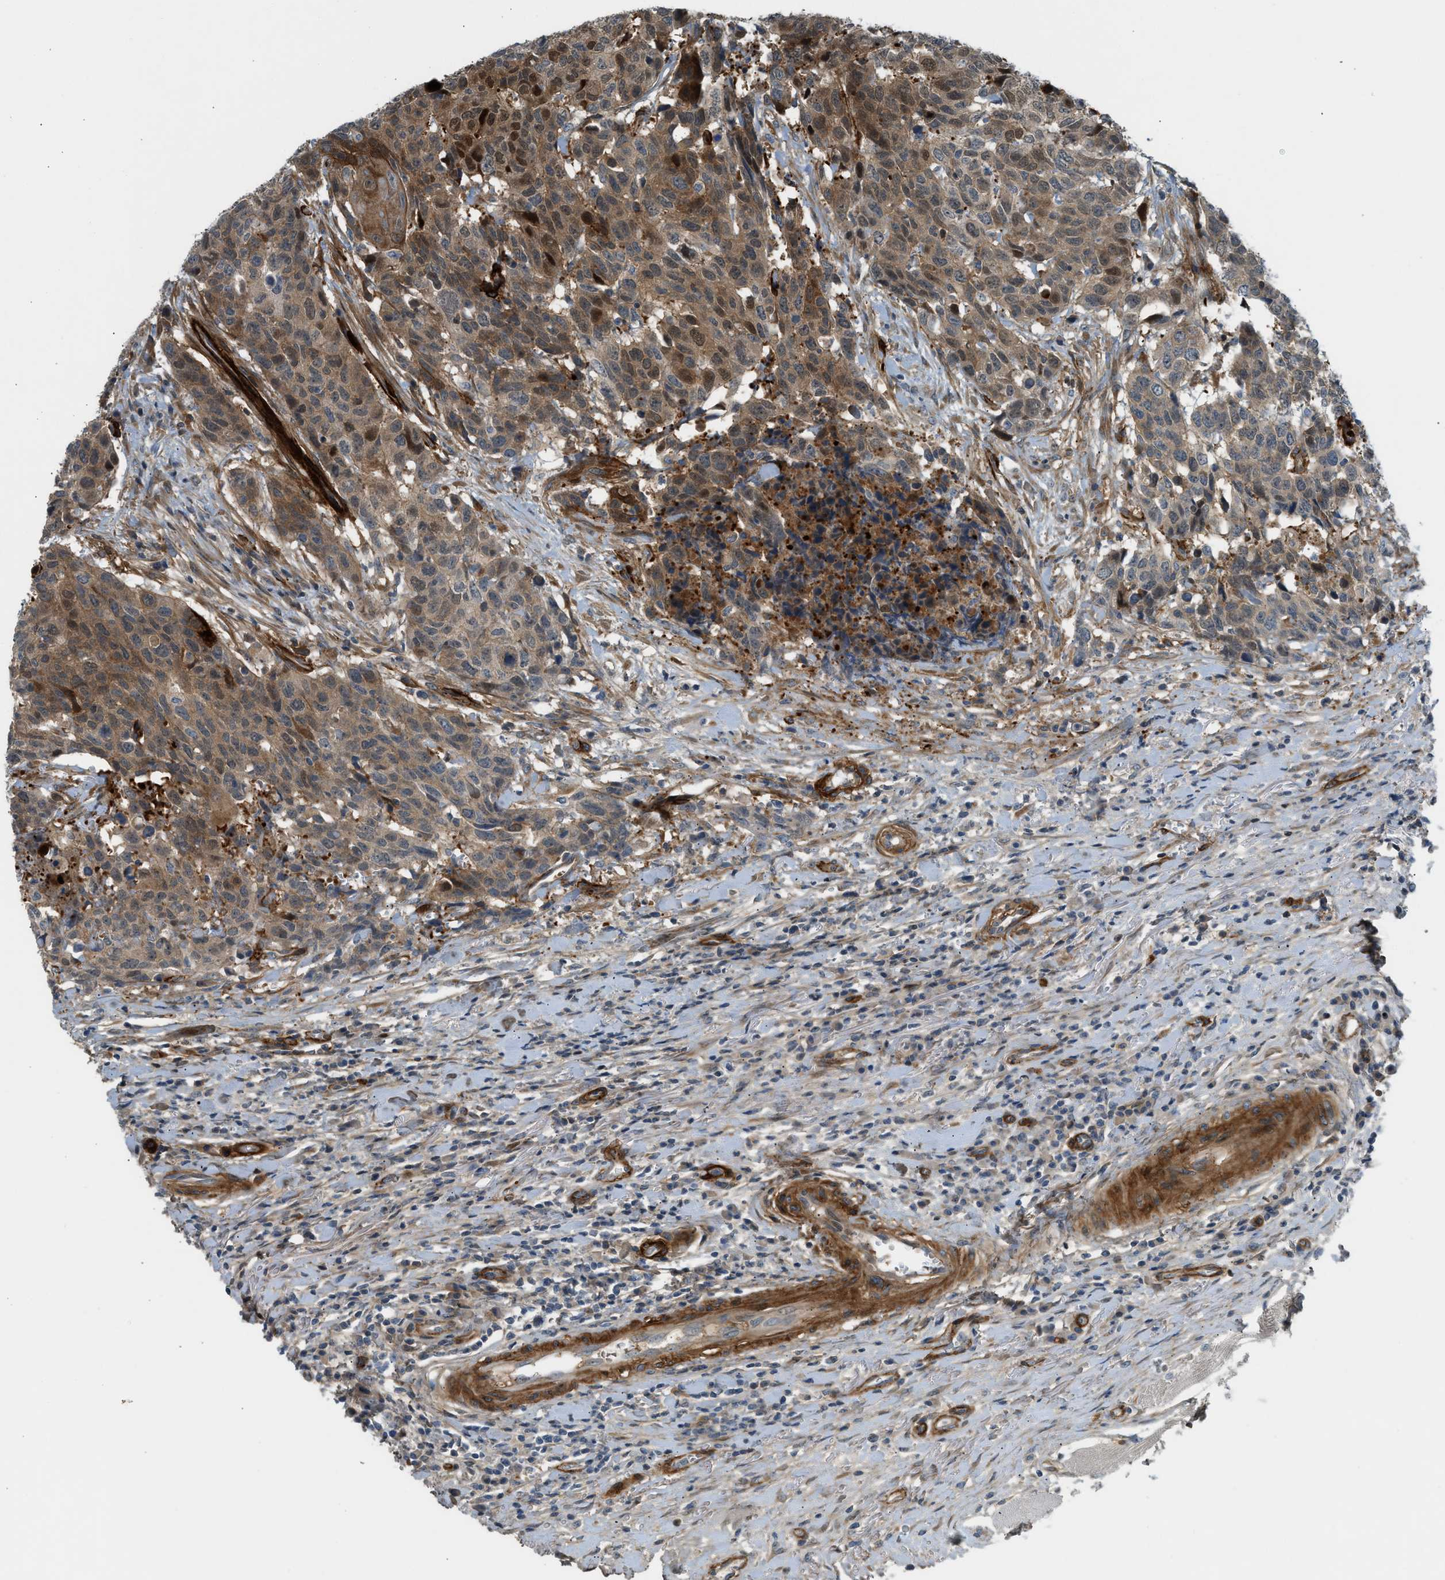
{"staining": {"intensity": "moderate", "quantity": ">75%", "location": "cytoplasmic/membranous,nuclear"}, "tissue": "head and neck cancer", "cell_type": "Tumor cells", "image_type": "cancer", "snomed": [{"axis": "morphology", "description": "Squamous cell carcinoma, NOS"}, {"axis": "topography", "description": "Head-Neck"}], "caption": "Immunohistochemistry (IHC) staining of head and neck cancer (squamous cell carcinoma), which displays medium levels of moderate cytoplasmic/membranous and nuclear expression in about >75% of tumor cells indicating moderate cytoplasmic/membranous and nuclear protein expression. The staining was performed using DAB (brown) for protein detection and nuclei were counterstained in hematoxylin (blue).", "gene": "EDNRA", "patient": {"sex": "male", "age": 66}}